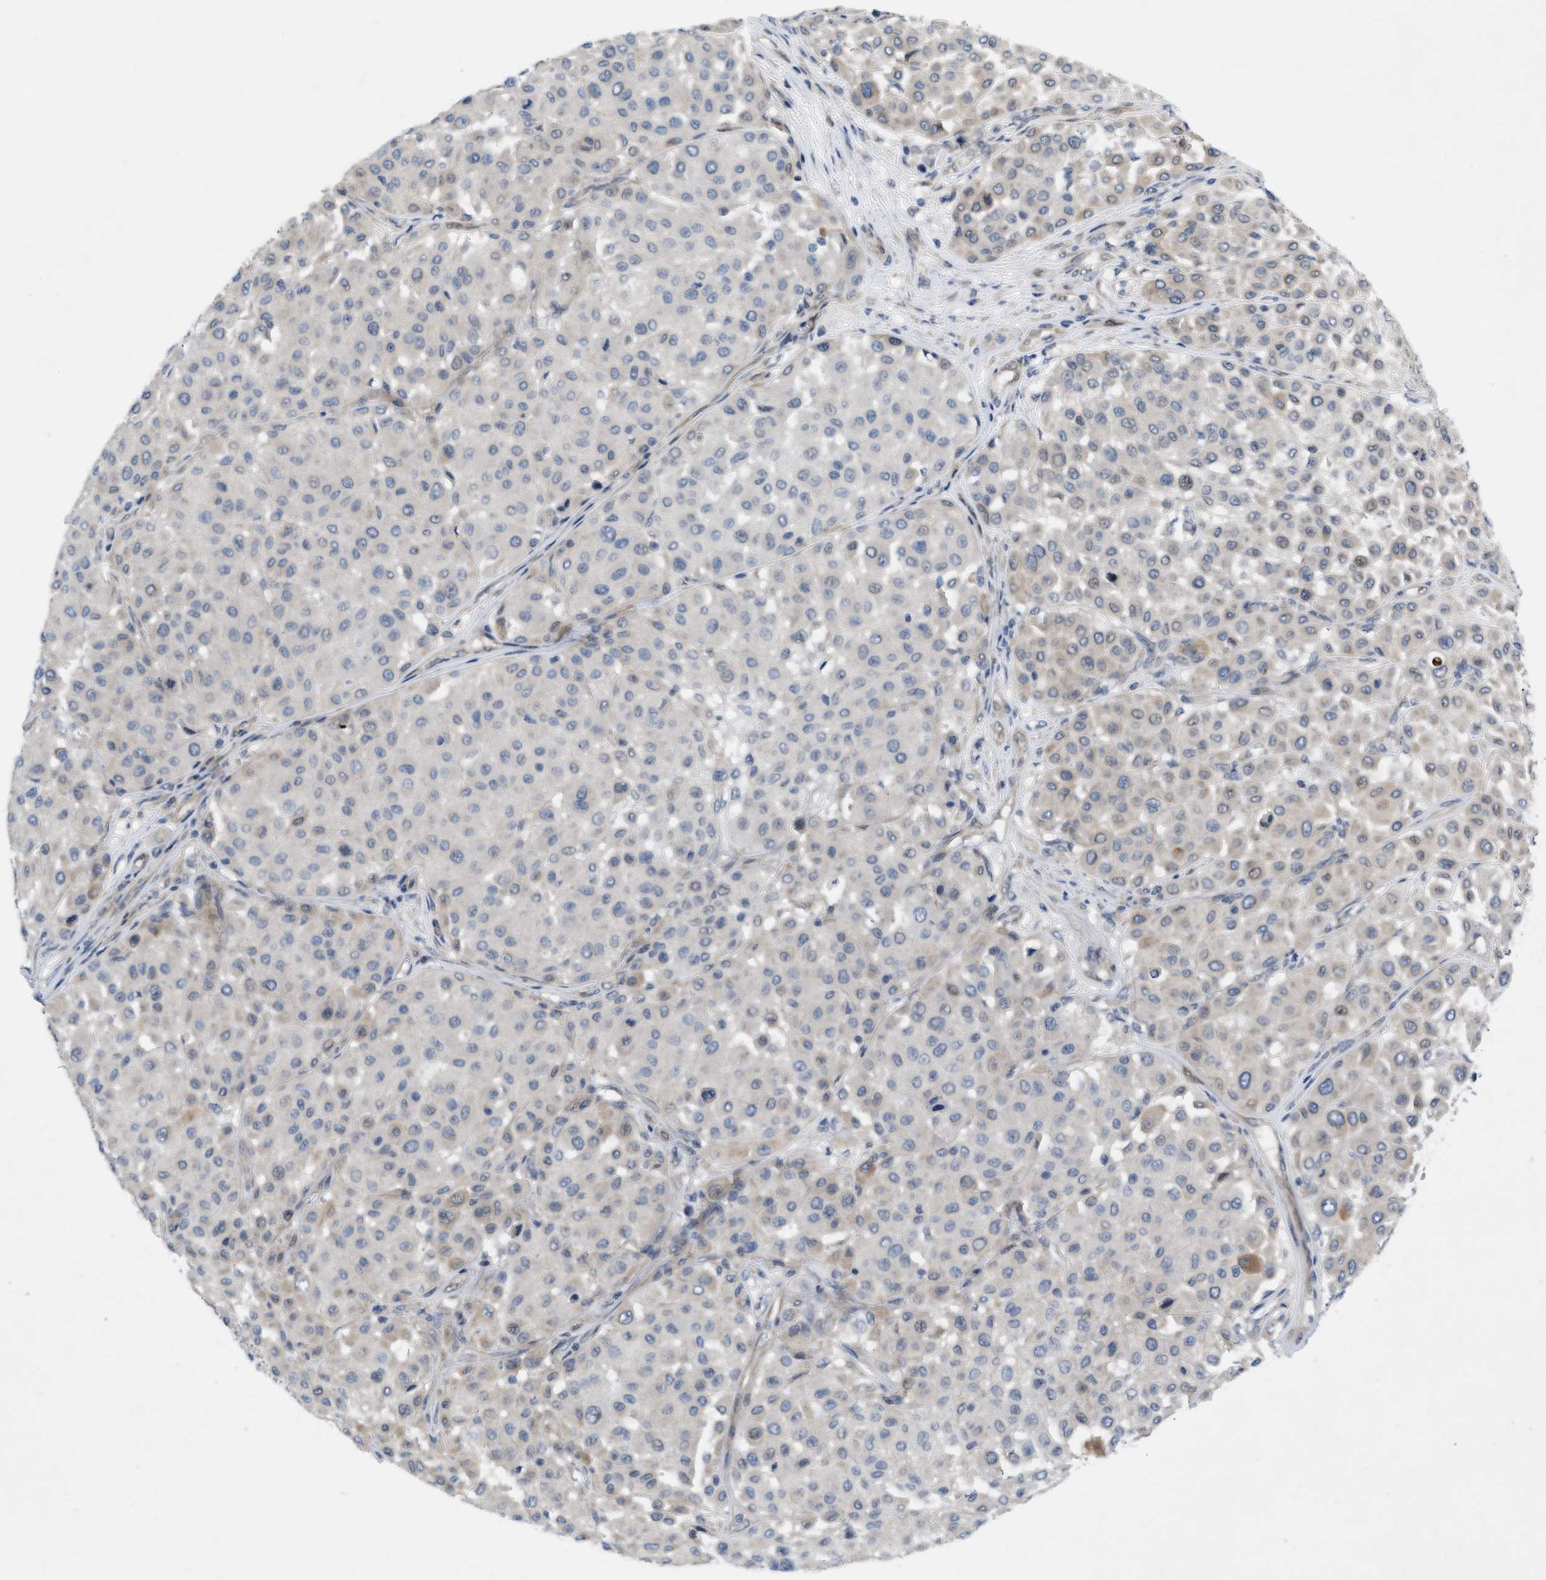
{"staining": {"intensity": "negative", "quantity": "none", "location": "none"}, "tissue": "melanoma", "cell_type": "Tumor cells", "image_type": "cancer", "snomed": [{"axis": "morphology", "description": "Malignant melanoma, Metastatic site"}, {"axis": "topography", "description": "Soft tissue"}], "caption": "Tumor cells are negative for brown protein staining in melanoma.", "gene": "NDEL1", "patient": {"sex": "male", "age": 41}}